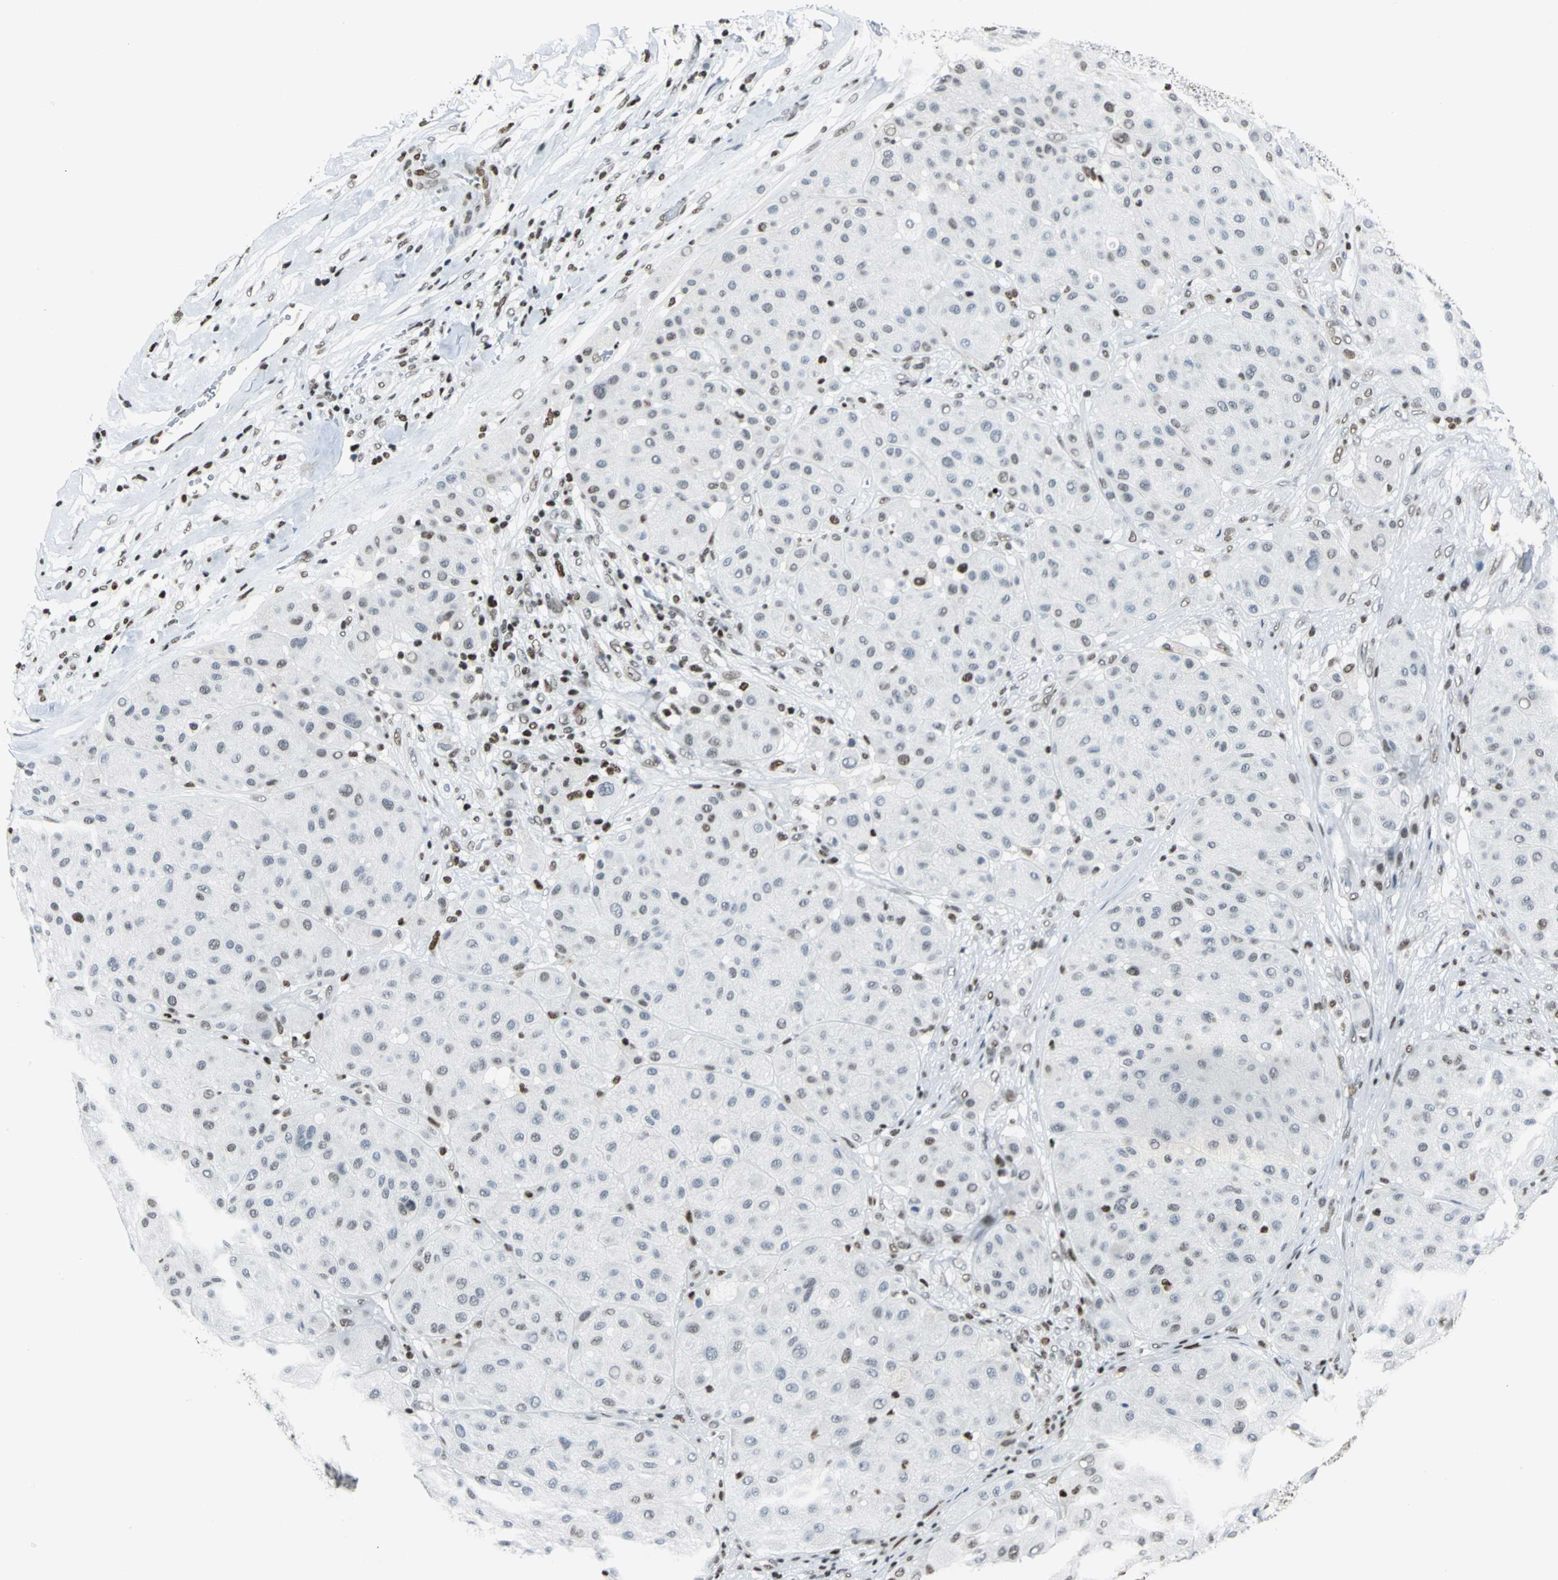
{"staining": {"intensity": "weak", "quantity": "<25%", "location": "nuclear"}, "tissue": "melanoma", "cell_type": "Tumor cells", "image_type": "cancer", "snomed": [{"axis": "morphology", "description": "Normal tissue, NOS"}, {"axis": "morphology", "description": "Malignant melanoma, Metastatic site"}, {"axis": "topography", "description": "Skin"}], "caption": "DAB immunohistochemical staining of human melanoma exhibits no significant expression in tumor cells.", "gene": "HNRNPD", "patient": {"sex": "male", "age": 41}}